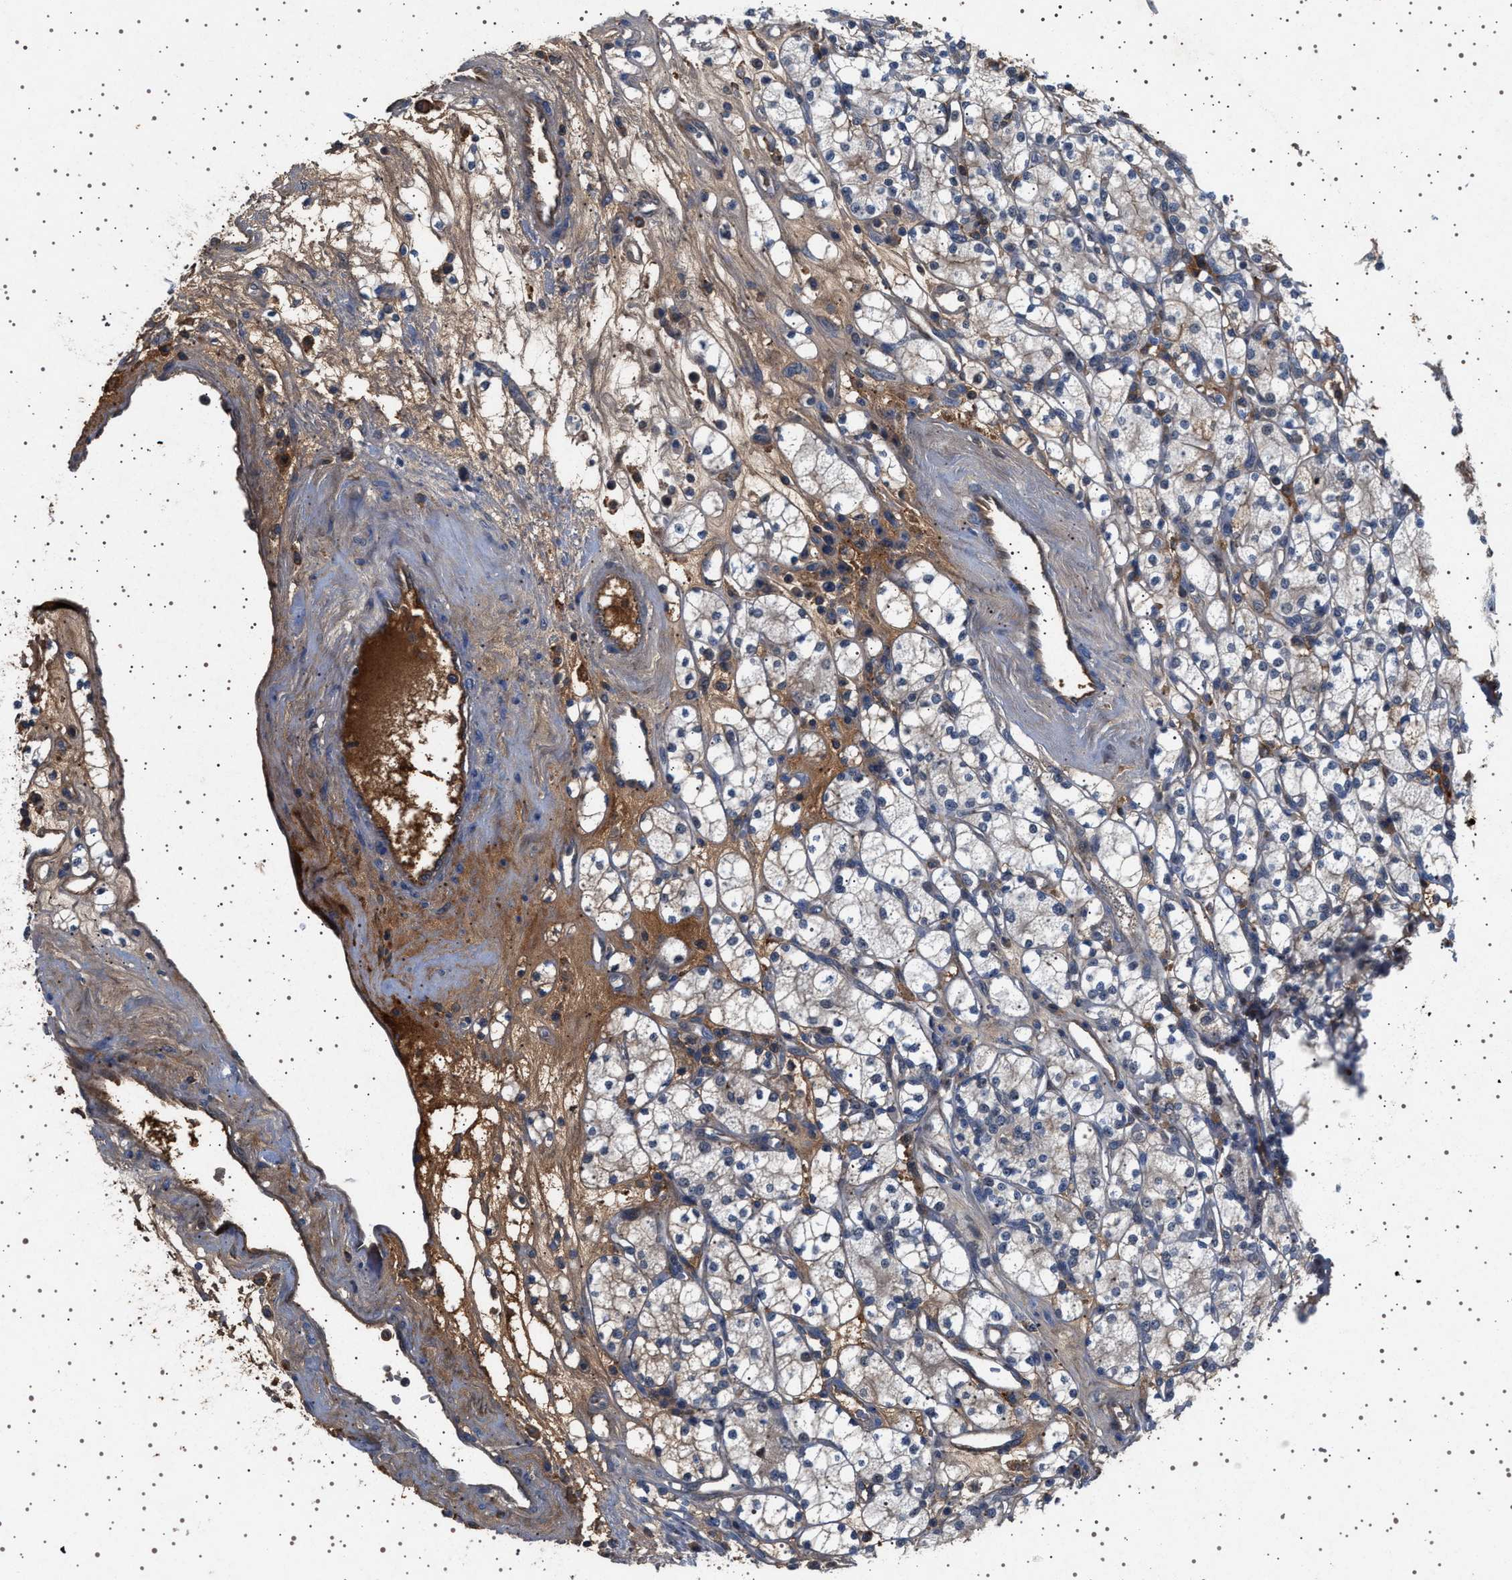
{"staining": {"intensity": "negative", "quantity": "none", "location": "none"}, "tissue": "renal cancer", "cell_type": "Tumor cells", "image_type": "cancer", "snomed": [{"axis": "morphology", "description": "Adenocarcinoma, NOS"}, {"axis": "topography", "description": "Kidney"}], "caption": "Immunohistochemical staining of human renal cancer exhibits no significant staining in tumor cells. Brightfield microscopy of immunohistochemistry stained with DAB (3,3'-diaminobenzidine) (brown) and hematoxylin (blue), captured at high magnification.", "gene": "FICD", "patient": {"sex": "male", "age": 77}}